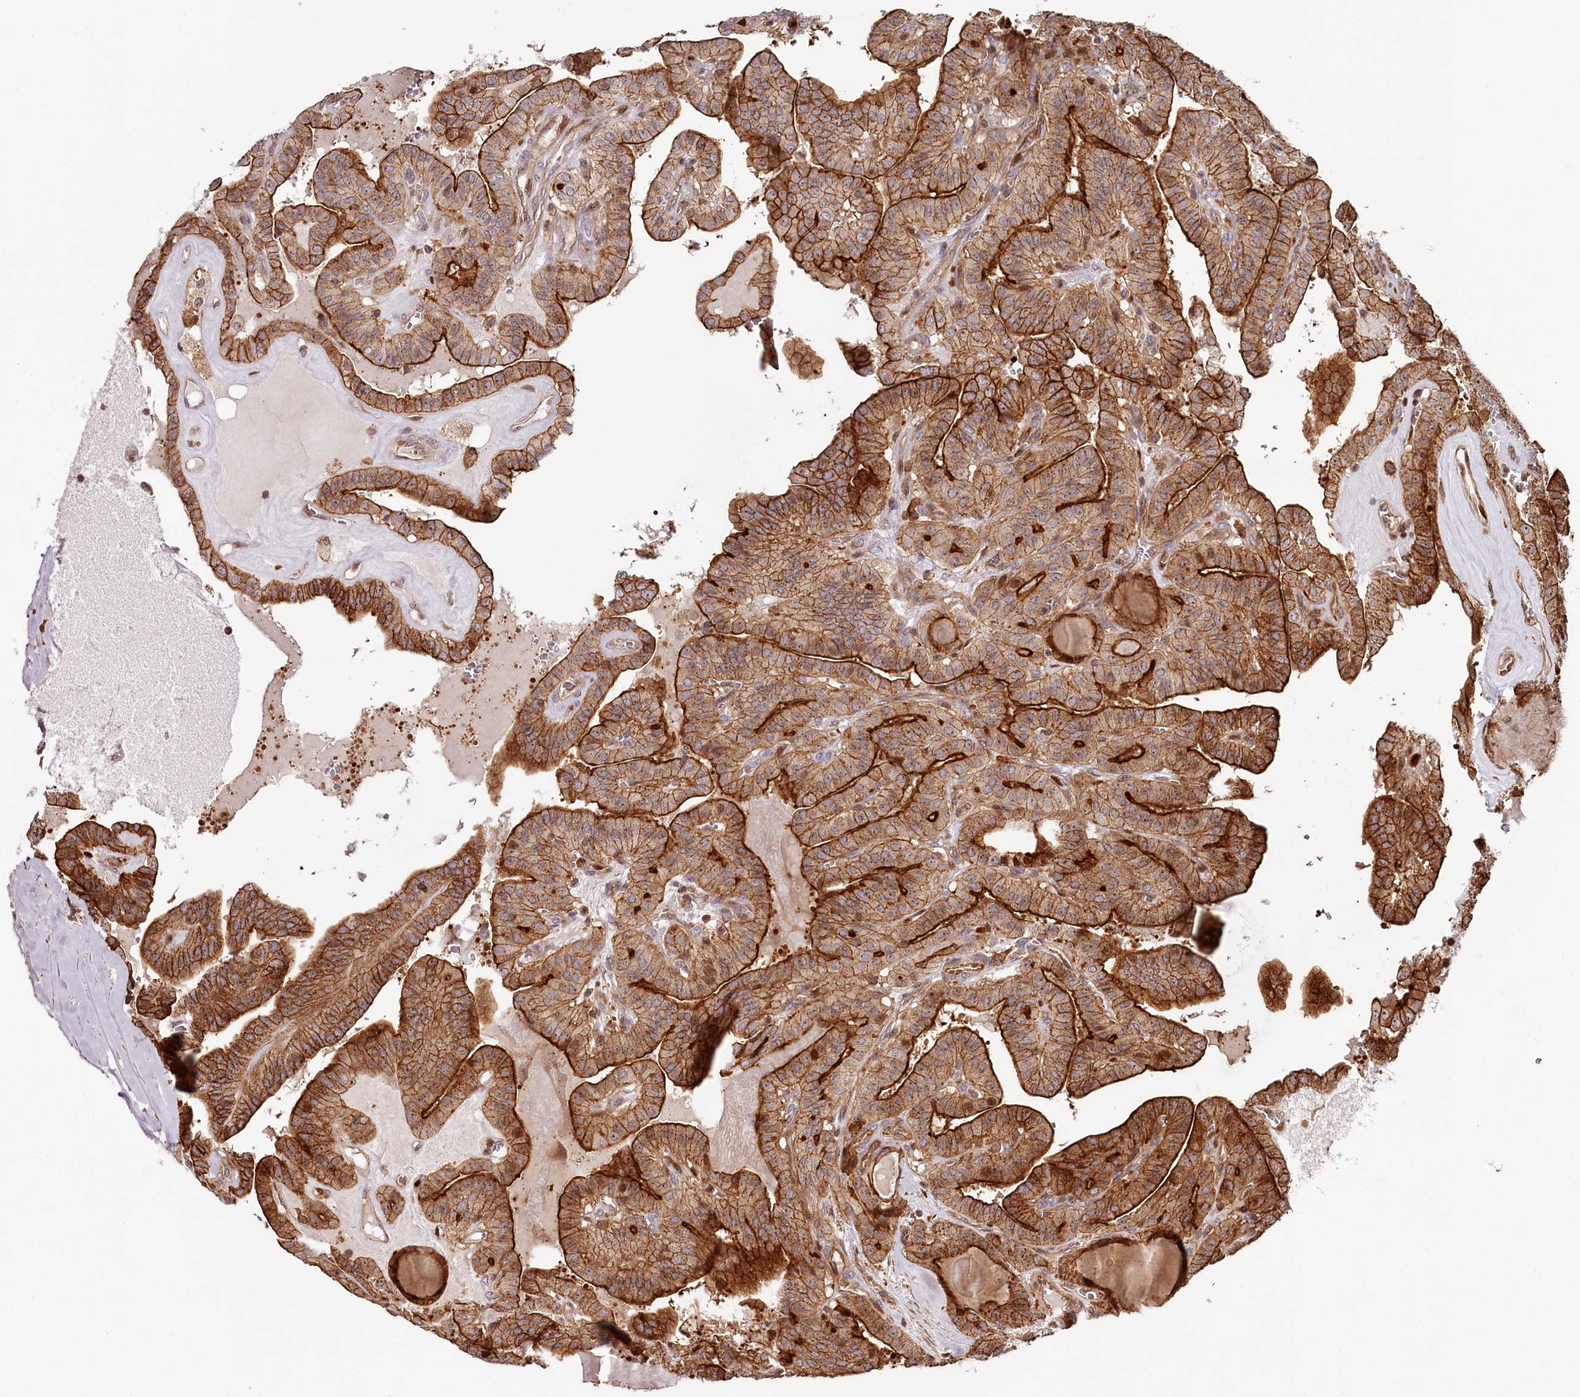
{"staining": {"intensity": "strong", "quantity": ">75%", "location": "cytoplasmic/membranous"}, "tissue": "thyroid cancer", "cell_type": "Tumor cells", "image_type": "cancer", "snomed": [{"axis": "morphology", "description": "Papillary adenocarcinoma, NOS"}, {"axis": "topography", "description": "Thyroid gland"}], "caption": "Immunohistochemical staining of thyroid papillary adenocarcinoma shows high levels of strong cytoplasmic/membranous protein positivity in approximately >75% of tumor cells. (Brightfield microscopy of DAB IHC at high magnification).", "gene": "KIF14", "patient": {"sex": "male", "age": 52}}